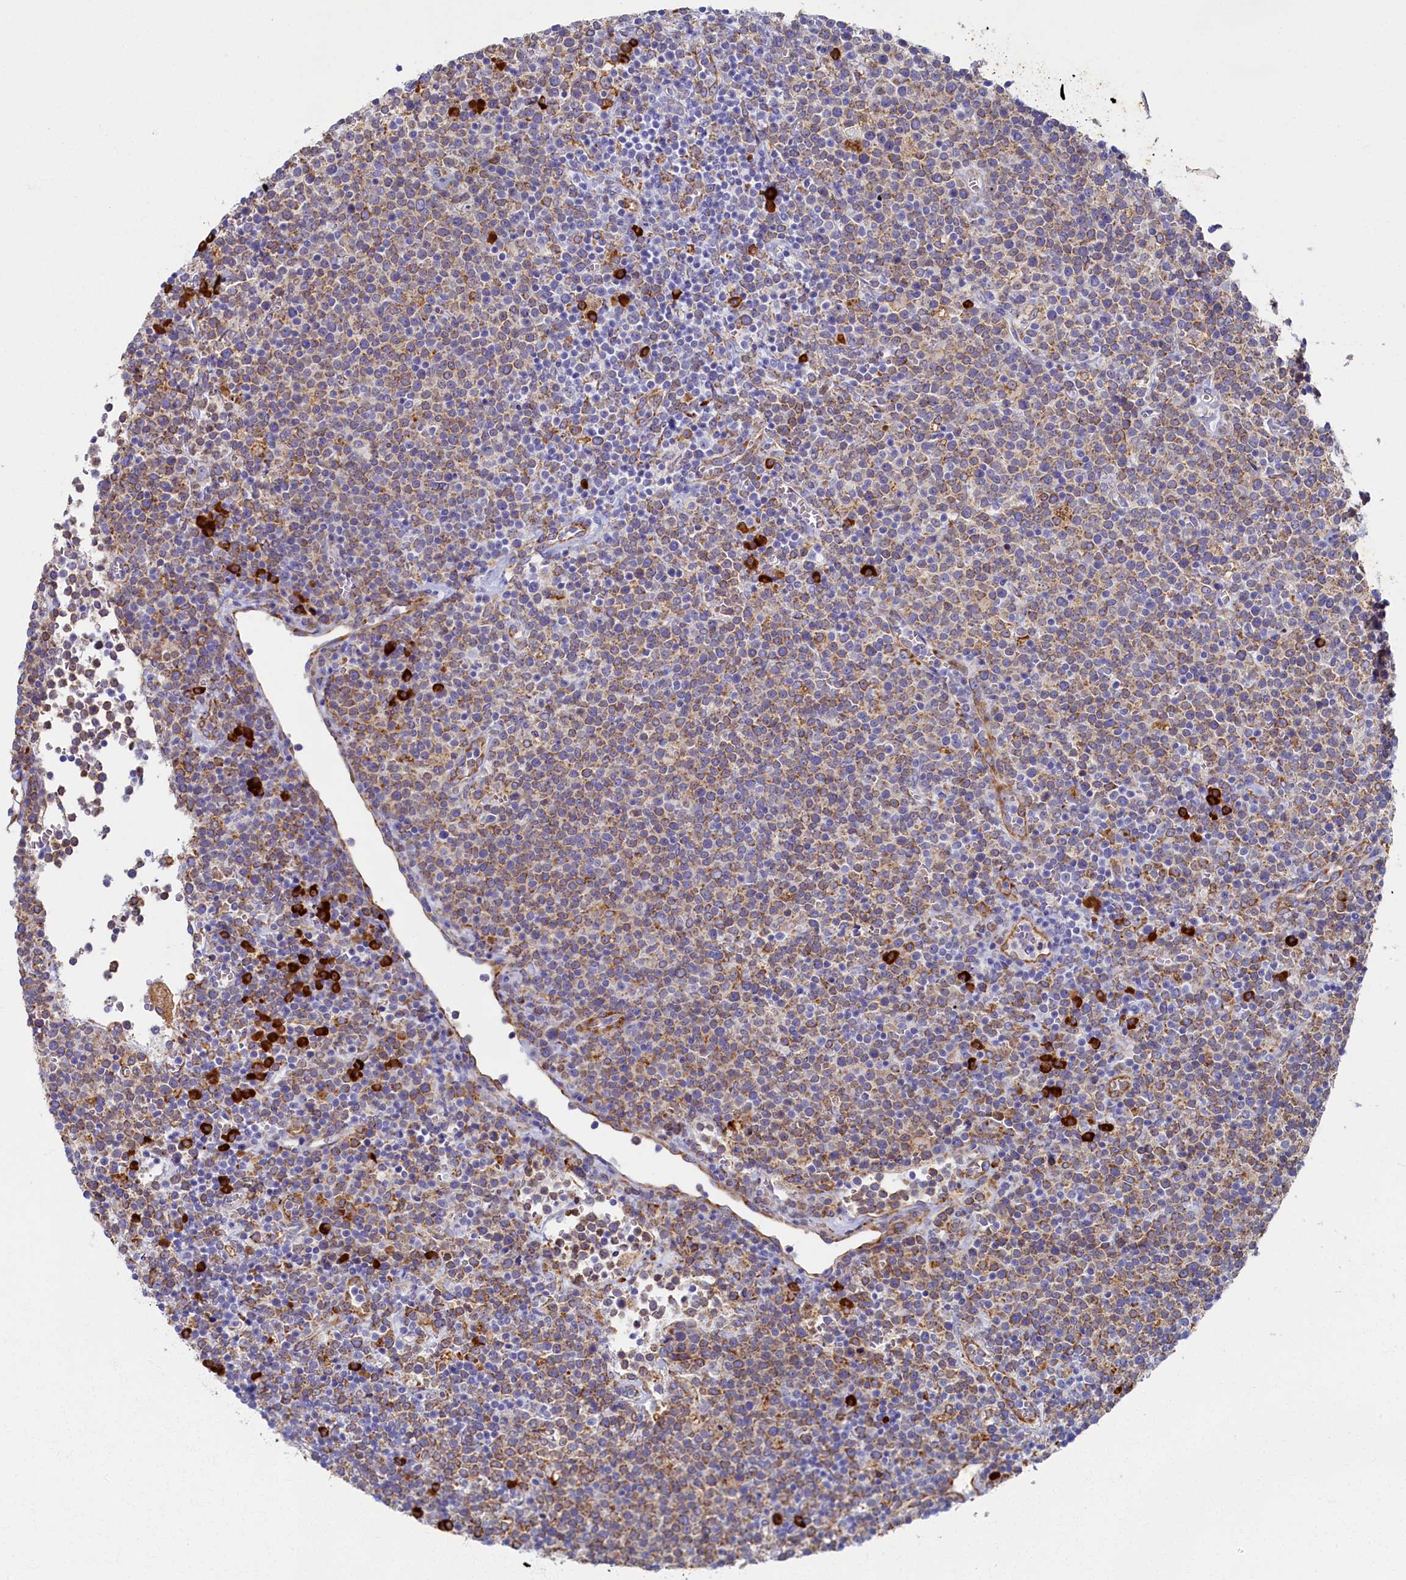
{"staining": {"intensity": "moderate", "quantity": ">75%", "location": "cytoplasmic/membranous"}, "tissue": "lymphoma", "cell_type": "Tumor cells", "image_type": "cancer", "snomed": [{"axis": "morphology", "description": "Malignant lymphoma, non-Hodgkin's type, High grade"}, {"axis": "topography", "description": "Lymph node"}], "caption": "About >75% of tumor cells in malignant lymphoma, non-Hodgkin's type (high-grade) display moderate cytoplasmic/membranous protein staining as visualized by brown immunohistochemical staining.", "gene": "TMEM18", "patient": {"sex": "male", "age": 61}}